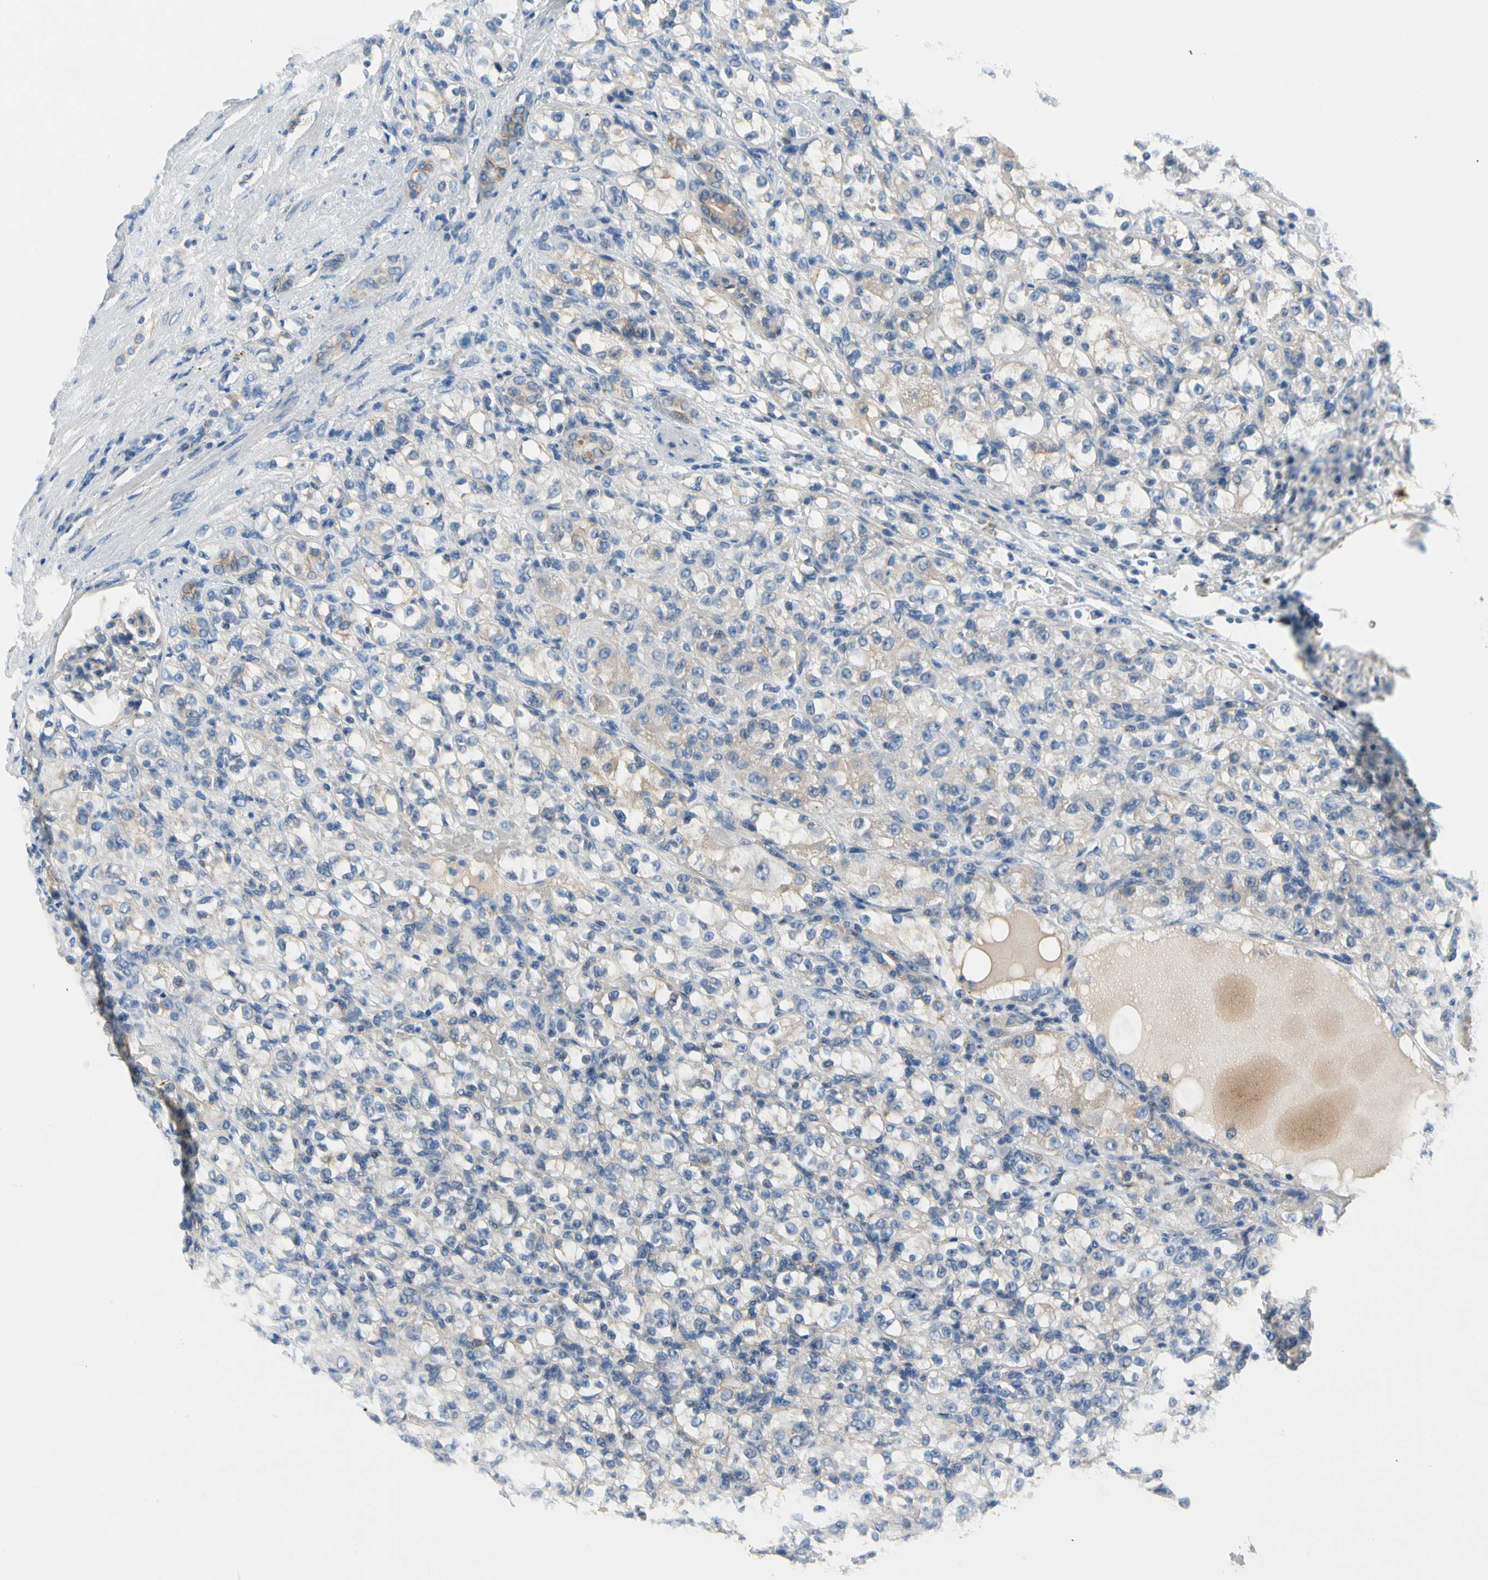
{"staining": {"intensity": "weak", "quantity": "25%-75%", "location": "cytoplasmic/membranous"}, "tissue": "renal cancer", "cell_type": "Tumor cells", "image_type": "cancer", "snomed": [{"axis": "morphology", "description": "Normal tissue, NOS"}, {"axis": "morphology", "description": "Adenocarcinoma, NOS"}, {"axis": "topography", "description": "Kidney"}], "caption": "This is a histology image of immunohistochemistry staining of adenocarcinoma (renal), which shows weak positivity in the cytoplasmic/membranous of tumor cells.", "gene": "CA14", "patient": {"sex": "male", "age": 61}}